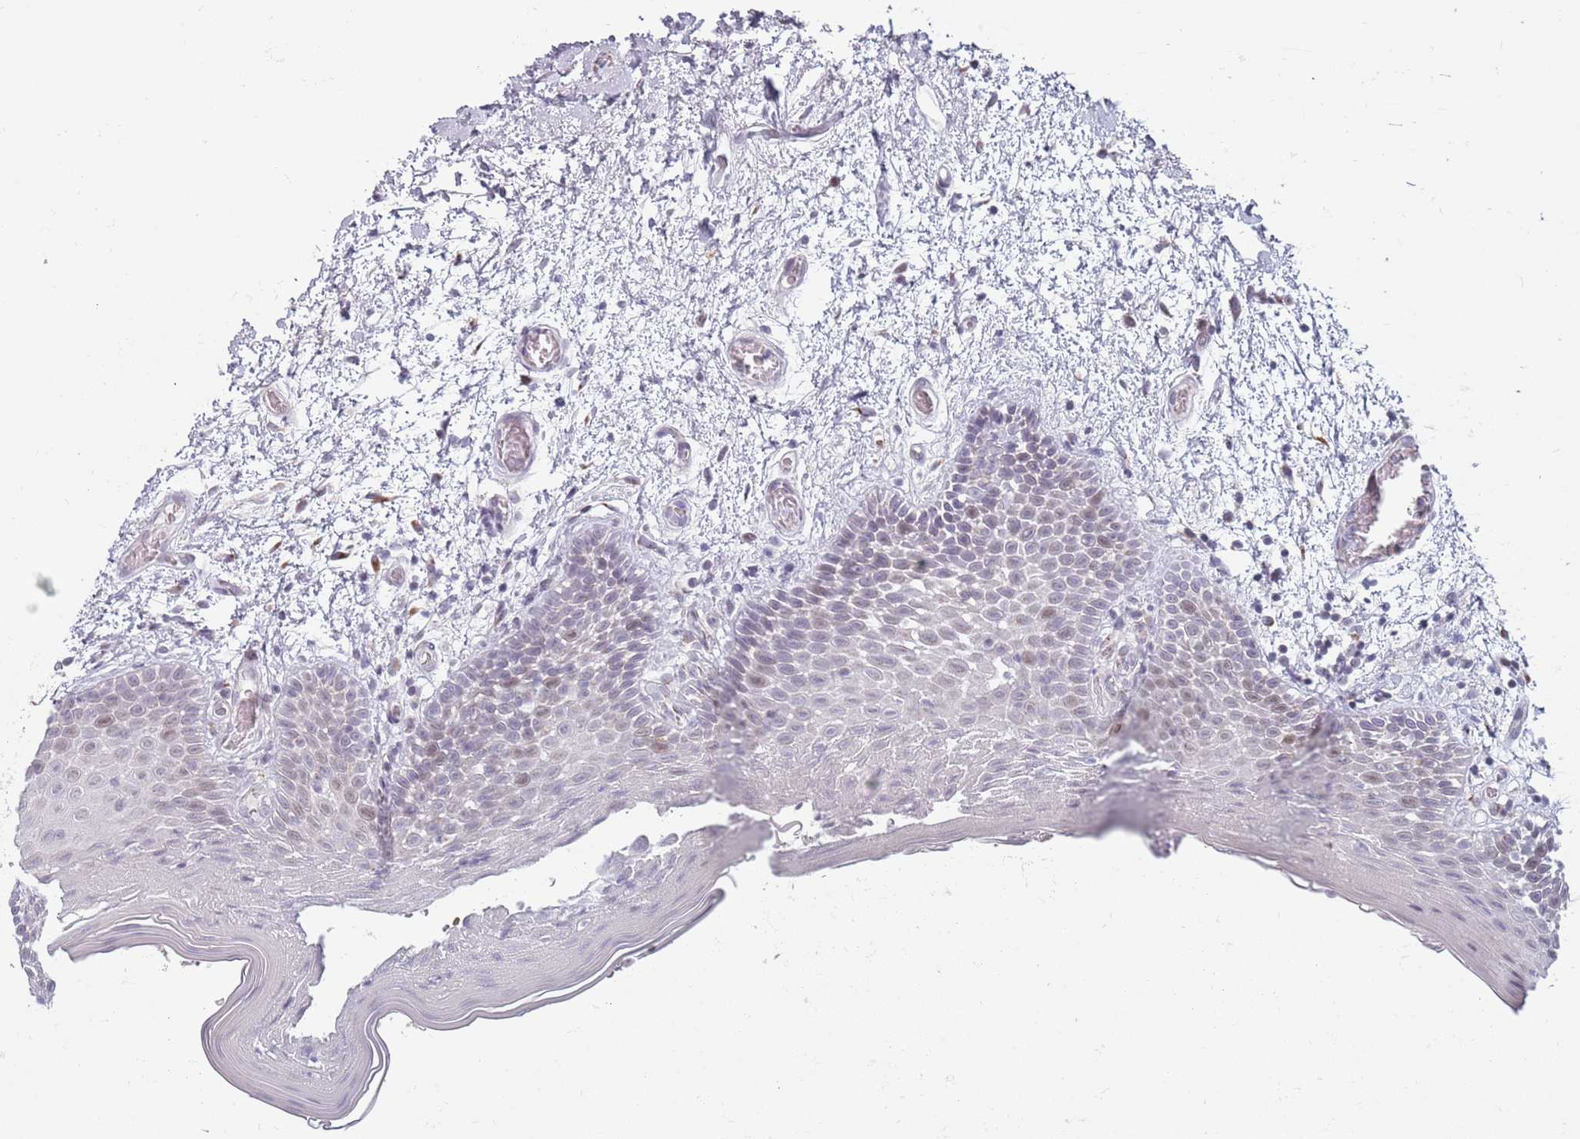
{"staining": {"intensity": "weak", "quantity": "<25%", "location": "nuclear"}, "tissue": "oral mucosa", "cell_type": "Squamous epithelial cells", "image_type": "normal", "snomed": [{"axis": "morphology", "description": "Normal tissue, NOS"}, {"axis": "morphology", "description": "Squamous cell carcinoma, NOS"}, {"axis": "topography", "description": "Oral tissue"}, {"axis": "topography", "description": "Tounge, NOS"}, {"axis": "topography", "description": "Head-Neck"}], "caption": "Squamous epithelial cells show no significant protein staining in unremarkable oral mucosa. (Stains: DAB (3,3'-diaminobenzidine) IHC with hematoxylin counter stain, Microscopy: brightfield microscopy at high magnification).", "gene": "ZKSCAN2", "patient": {"sex": "male", "age": 76}}